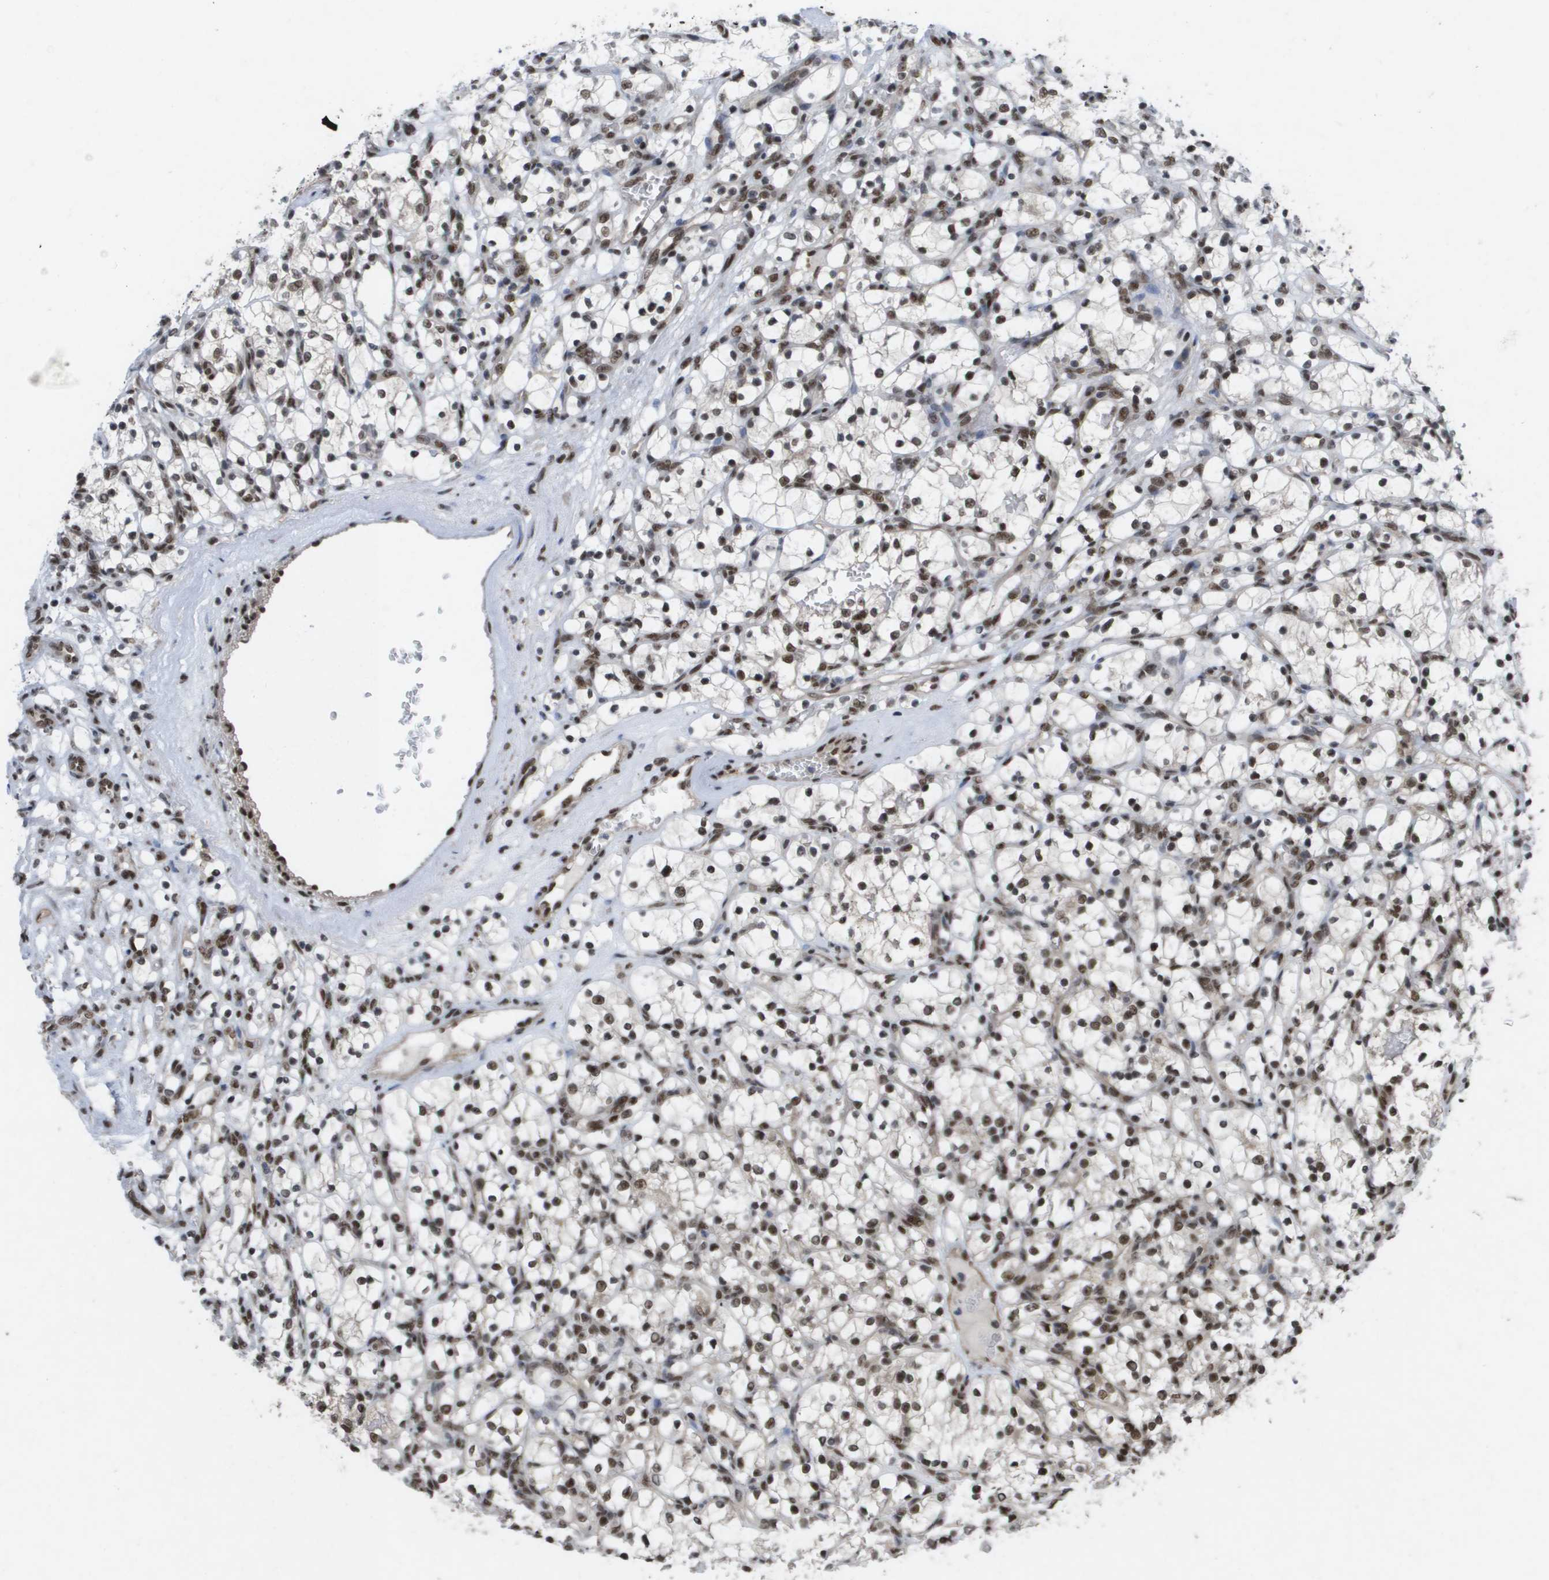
{"staining": {"intensity": "strong", "quantity": ">75%", "location": "nuclear"}, "tissue": "renal cancer", "cell_type": "Tumor cells", "image_type": "cancer", "snomed": [{"axis": "morphology", "description": "Adenocarcinoma, NOS"}, {"axis": "topography", "description": "Kidney"}], "caption": "IHC histopathology image of neoplastic tissue: renal cancer stained using immunohistochemistry (IHC) exhibits high levels of strong protein expression localized specifically in the nuclear of tumor cells, appearing as a nuclear brown color.", "gene": "CDT1", "patient": {"sex": "female", "age": 69}}